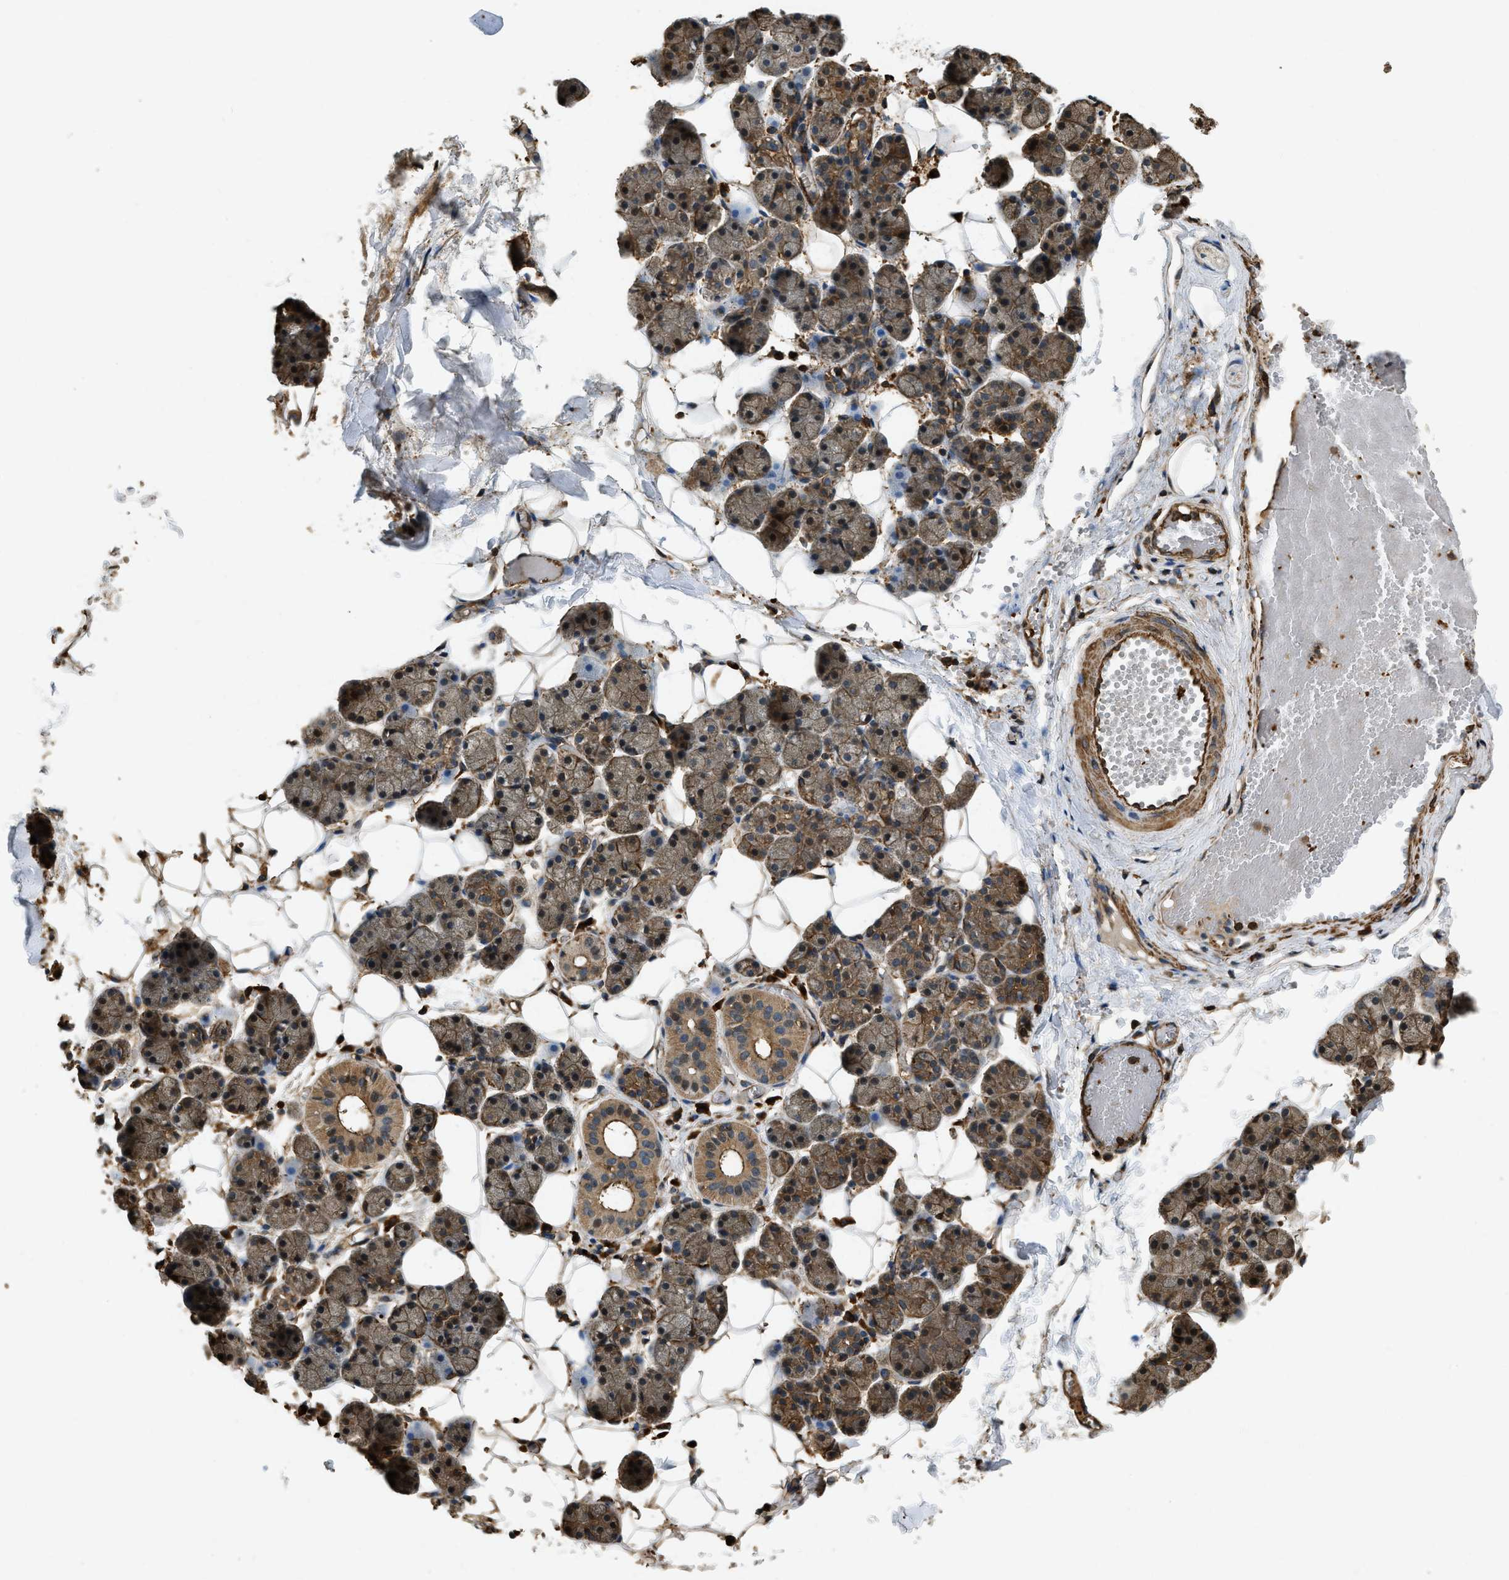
{"staining": {"intensity": "moderate", "quantity": ">75%", "location": "cytoplasmic/membranous"}, "tissue": "salivary gland", "cell_type": "Glandular cells", "image_type": "normal", "snomed": [{"axis": "morphology", "description": "Normal tissue, NOS"}, {"axis": "topography", "description": "Salivary gland"}], "caption": "A histopathology image of salivary gland stained for a protein demonstrates moderate cytoplasmic/membranous brown staining in glandular cells. The staining was performed using DAB (3,3'-diaminobenzidine) to visualize the protein expression in brown, while the nuclei were stained in blue with hematoxylin (Magnification: 20x).", "gene": "YARS1", "patient": {"sex": "female", "age": 33}}